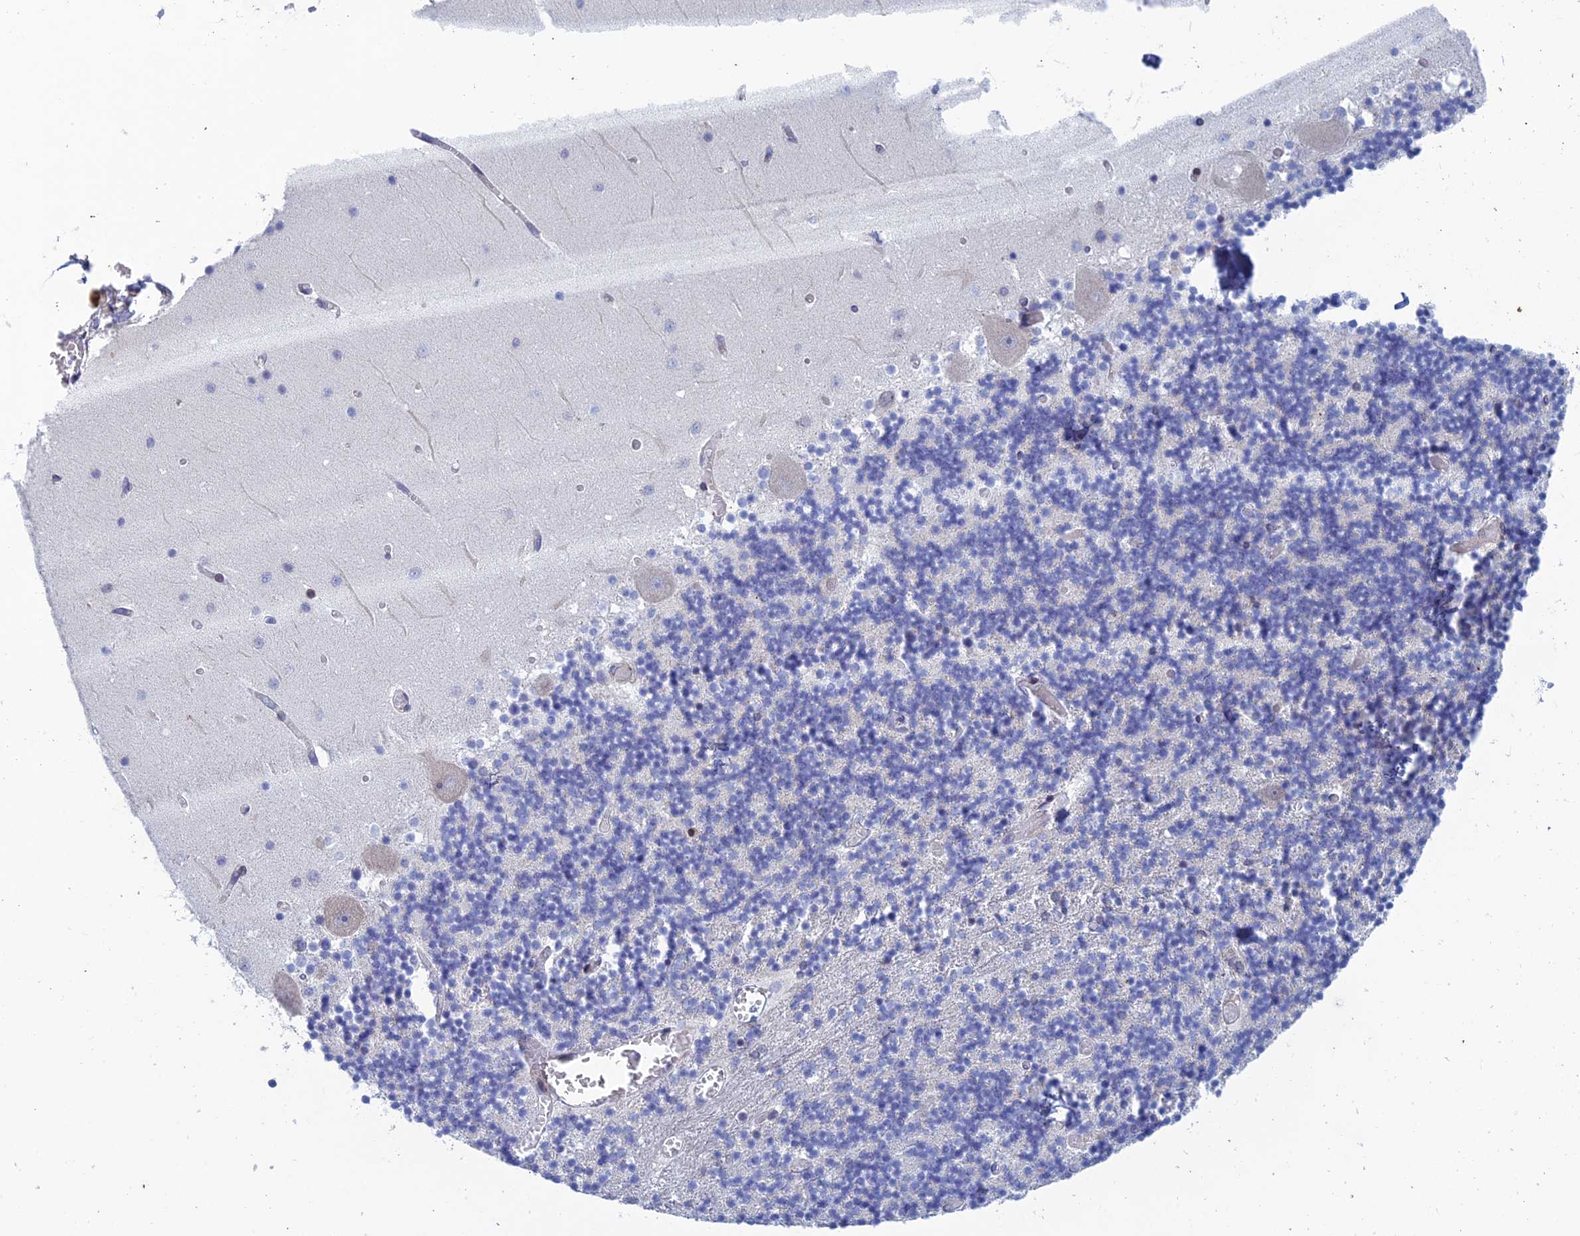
{"staining": {"intensity": "negative", "quantity": "none", "location": "none"}, "tissue": "cerebellum", "cell_type": "Cells in granular layer", "image_type": "normal", "snomed": [{"axis": "morphology", "description": "Normal tissue, NOS"}, {"axis": "topography", "description": "Cerebellum"}], "caption": "The image demonstrates no staining of cells in granular layer in unremarkable cerebellum.", "gene": "SRA1", "patient": {"sex": "female", "age": 28}}